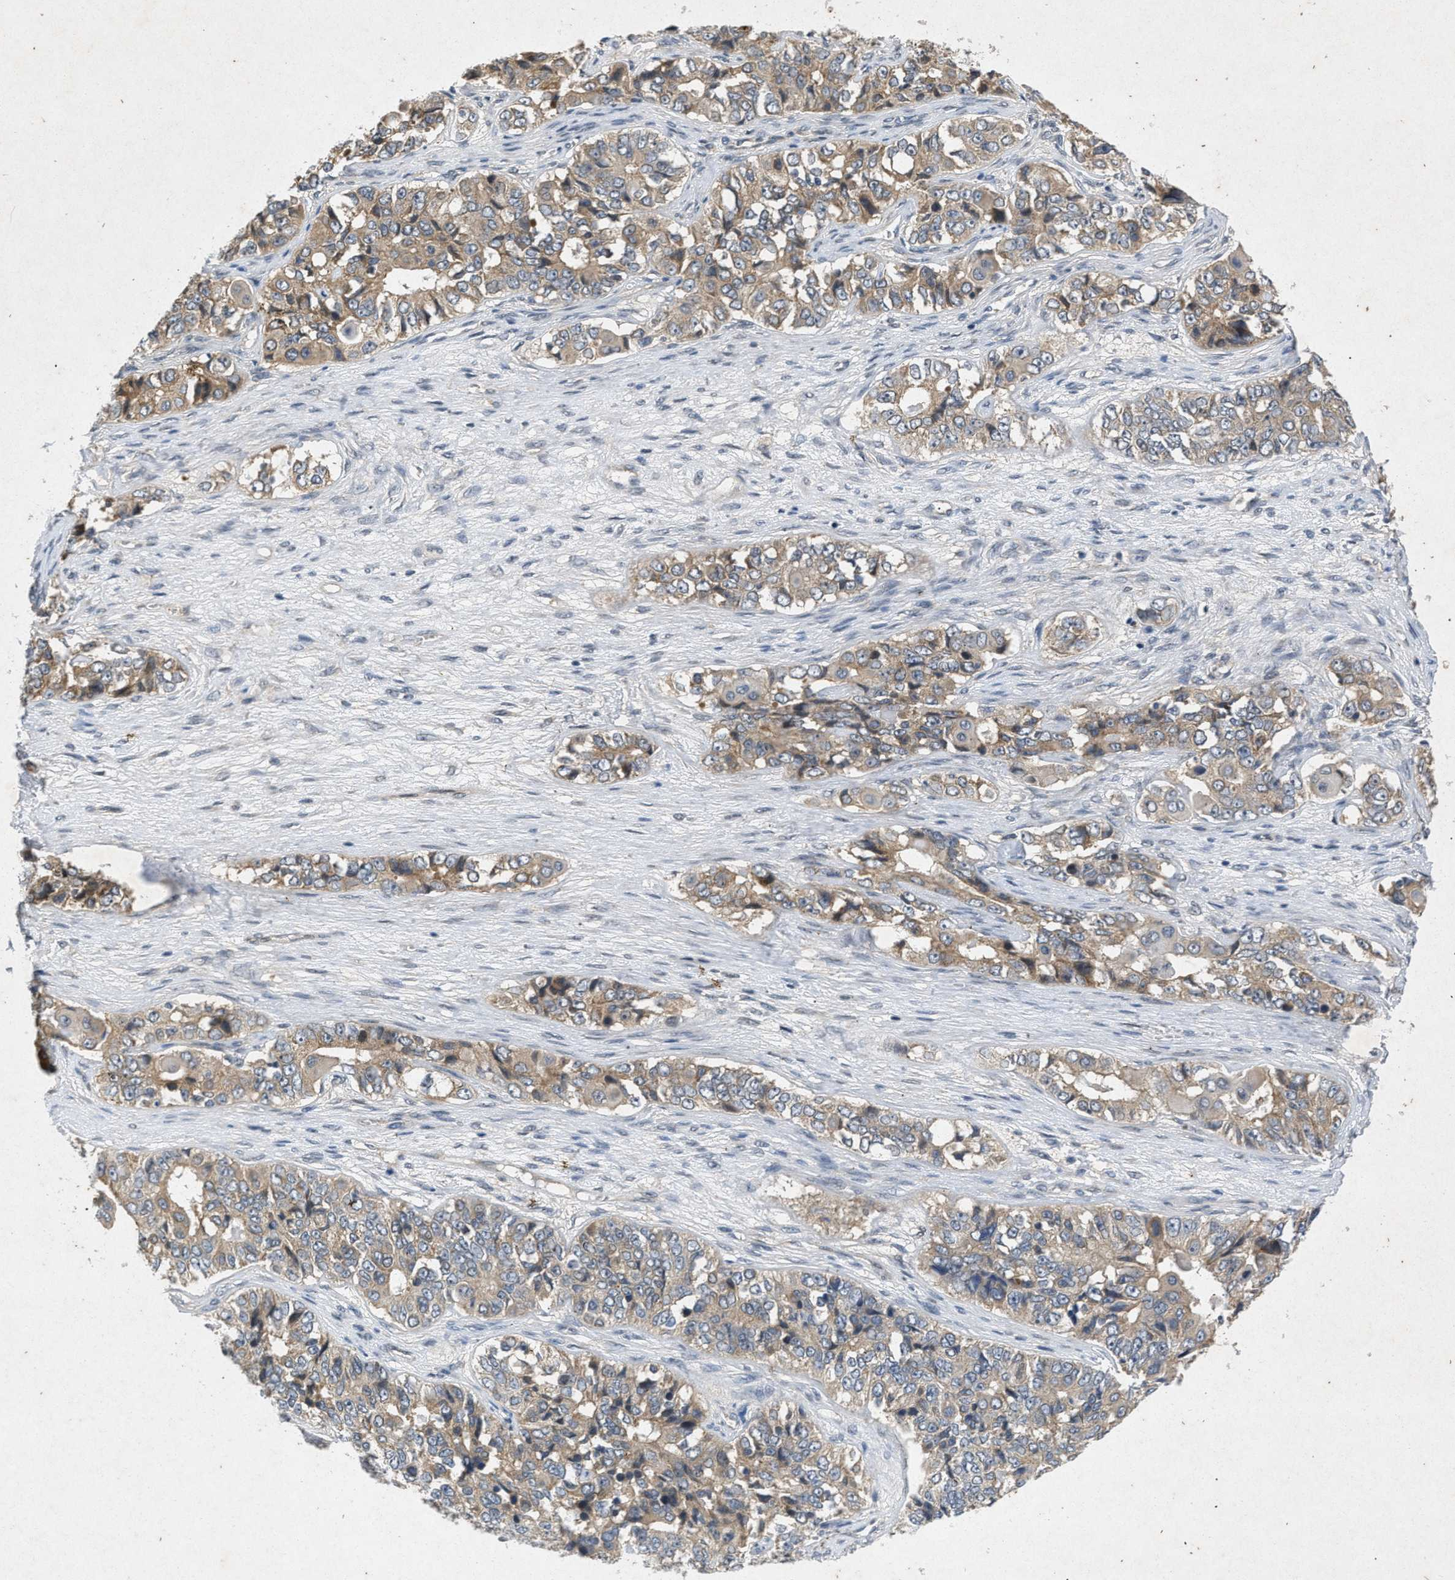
{"staining": {"intensity": "moderate", "quantity": "25%-75%", "location": "cytoplasmic/membranous"}, "tissue": "ovarian cancer", "cell_type": "Tumor cells", "image_type": "cancer", "snomed": [{"axis": "morphology", "description": "Carcinoma, endometroid"}, {"axis": "topography", "description": "Ovary"}], "caption": "Moderate cytoplasmic/membranous positivity for a protein is identified in approximately 25%-75% of tumor cells of ovarian endometroid carcinoma using immunohistochemistry (IHC).", "gene": "PRKG2", "patient": {"sex": "female", "age": 51}}